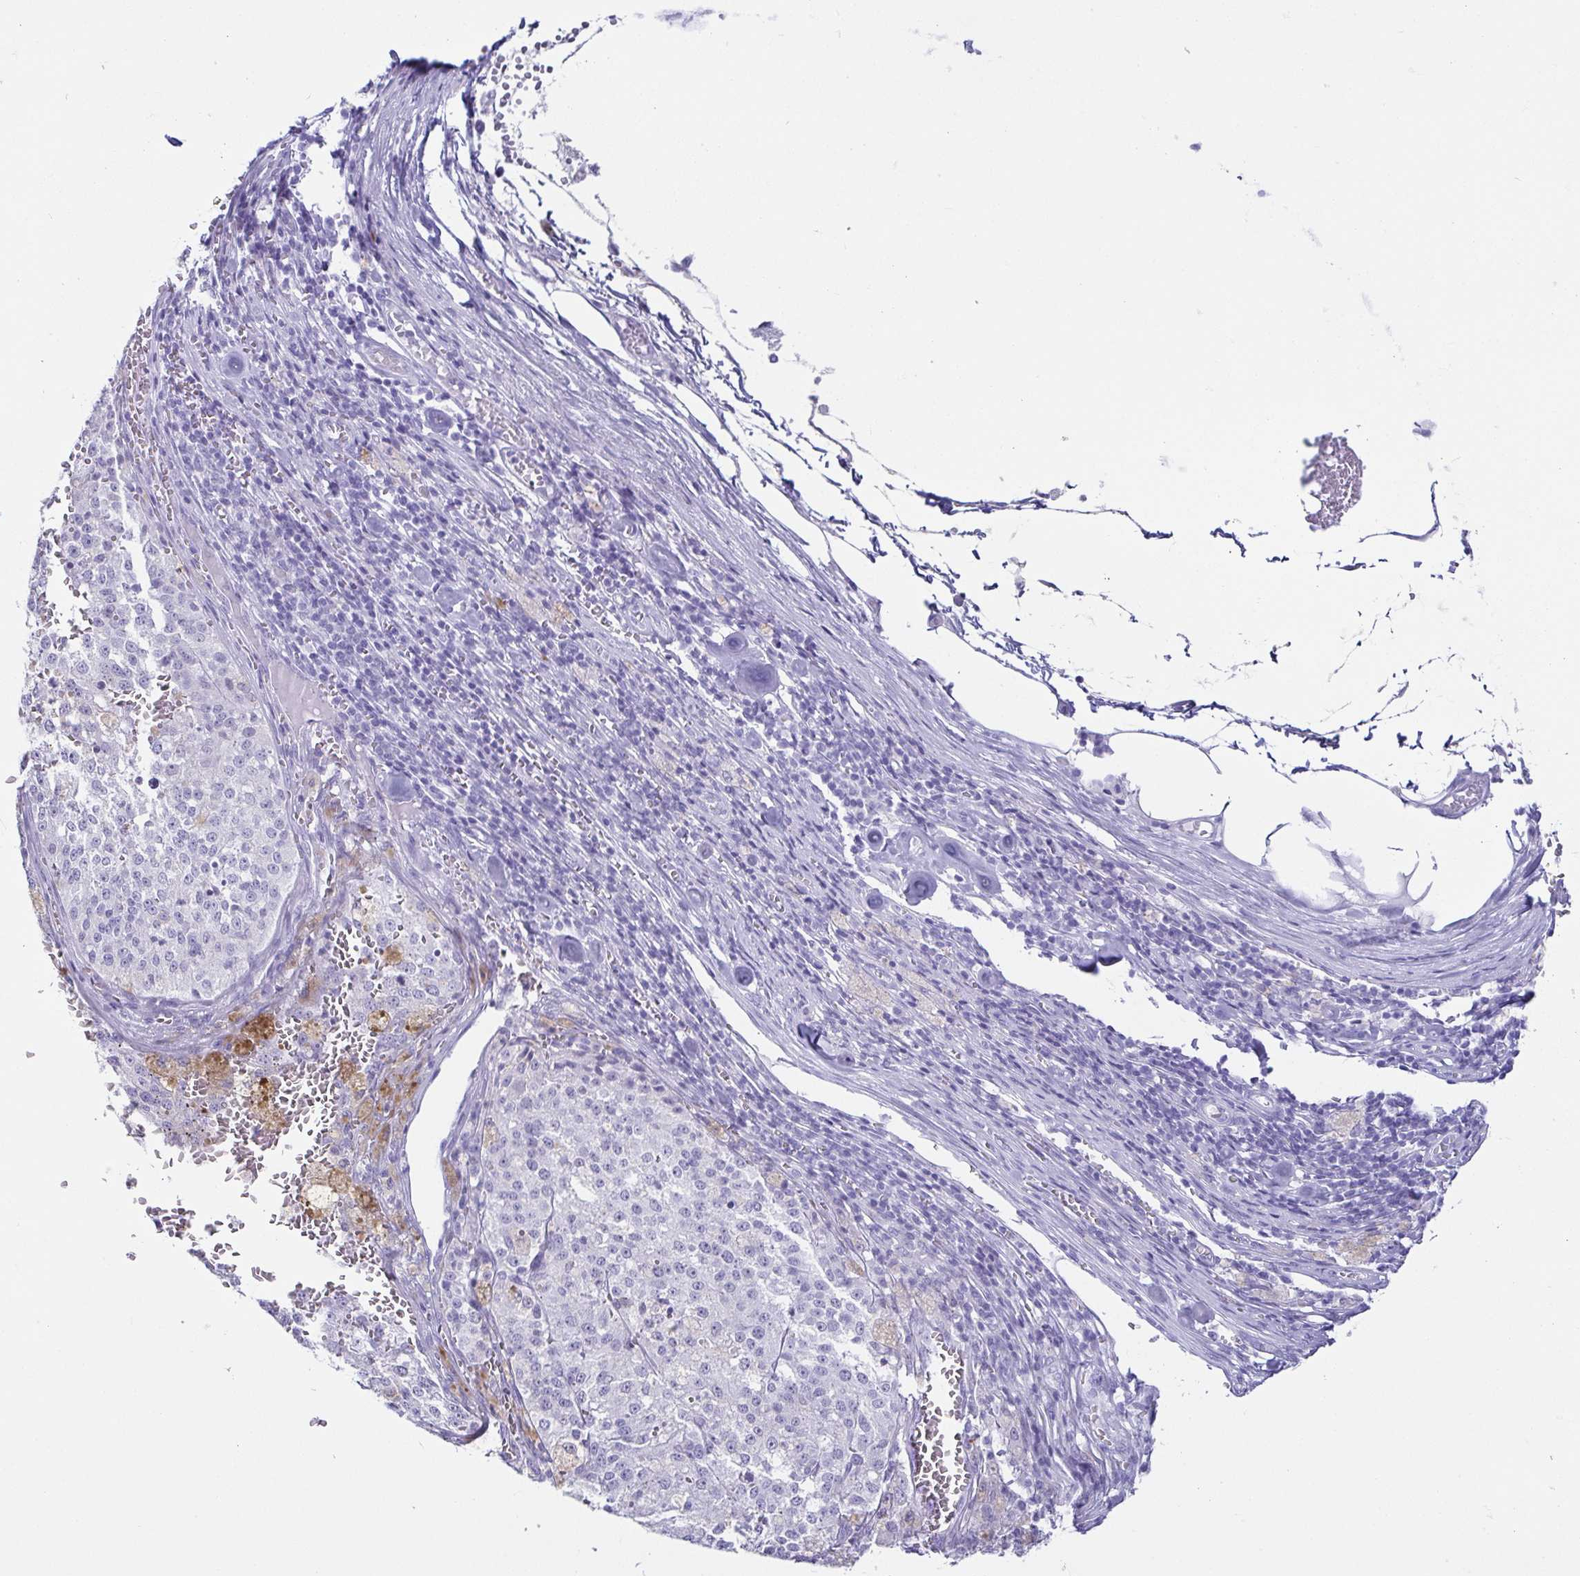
{"staining": {"intensity": "negative", "quantity": "none", "location": "none"}, "tissue": "melanoma", "cell_type": "Tumor cells", "image_type": "cancer", "snomed": [{"axis": "morphology", "description": "Malignant melanoma, Metastatic site"}, {"axis": "topography", "description": "Lymph node"}], "caption": "This is a image of immunohistochemistry staining of melanoma, which shows no expression in tumor cells.", "gene": "CD164L2", "patient": {"sex": "female", "age": 64}}